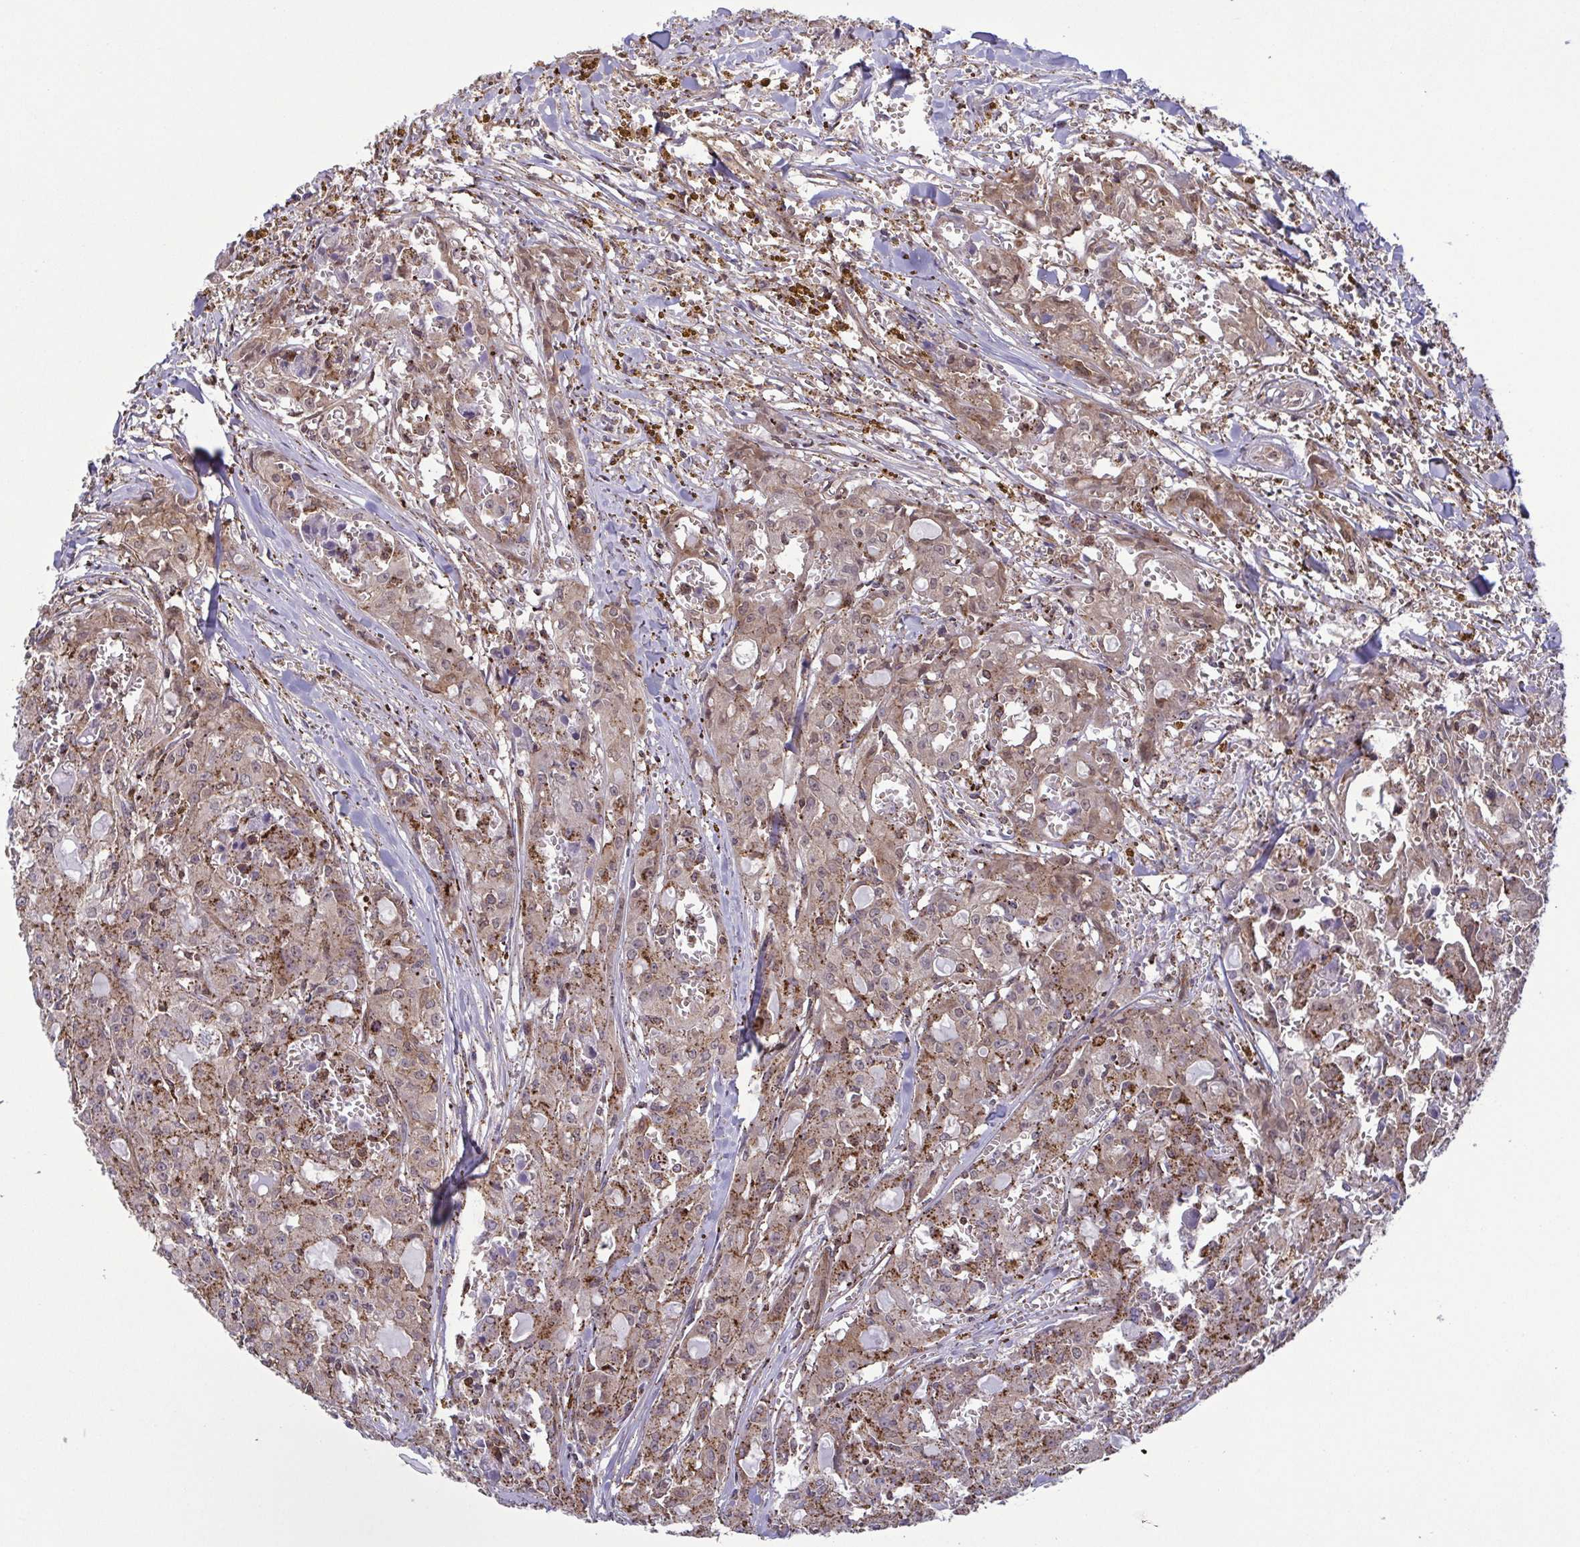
{"staining": {"intensity": "weak", "quantity": ">75%", "location": "cytoplasmic/membranous"}, "tissue": "head and neck cancer", "cell_type": "Tumor cells", "image_type": "cancer", "snomed": [{"axis": "morphology", "description": "Adenocarcinoma, NOS"}, {"axis": "topography", "description": "Head-Neck"}], "caption": "This photomicrograph reveals IHC staining of head and neck cancer (adenocarcinoma), with low weak cytoplasmic/membranous positivity in approximately >75% of tumor cells.", "gene": "CHMP1B", "patient": {"sex": "male", "age": 64}}